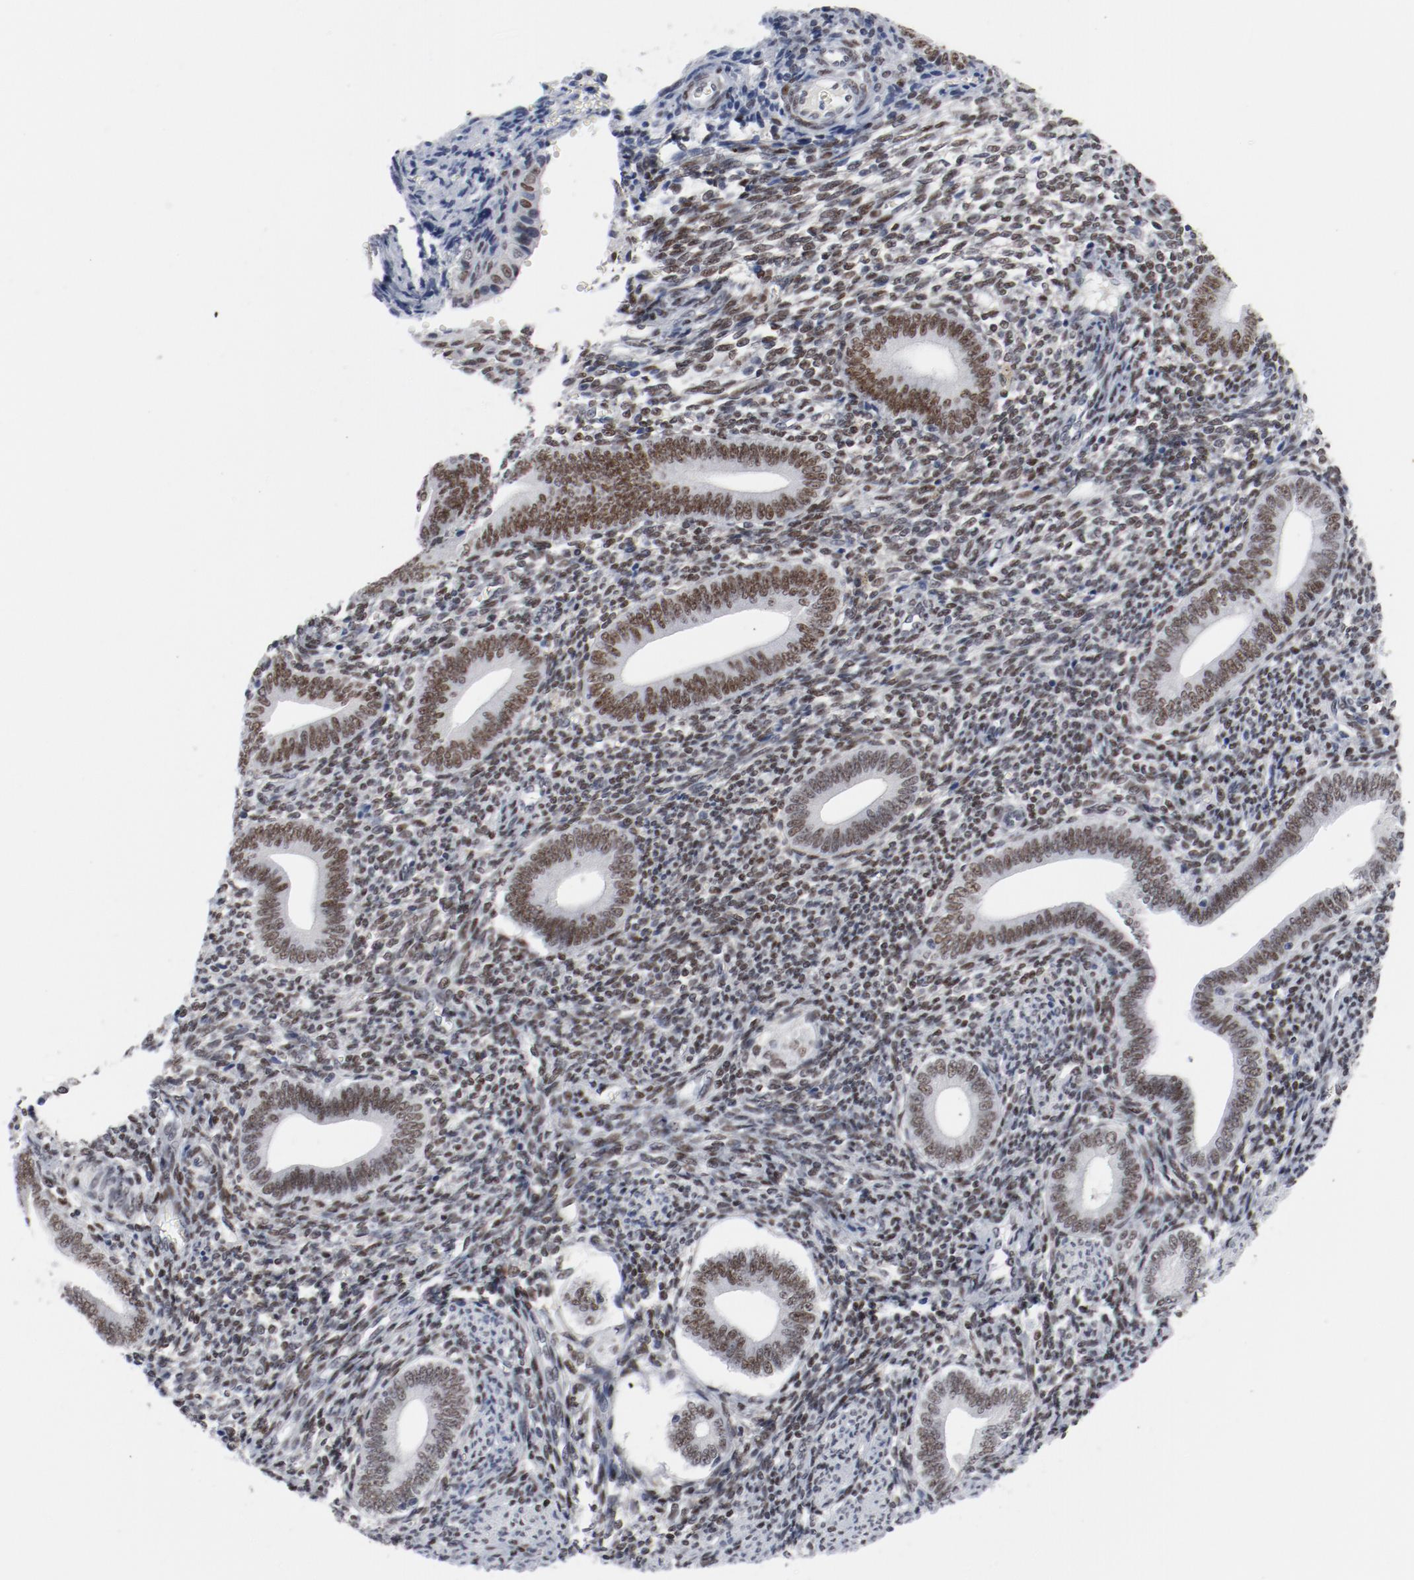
{"staining": {"intensity": "strong", "quantity": ">75%", "location": "nuclear"}, "tissue": "endometrium", "cell_type": "Cells in endometrial stroma", "image_type": "normal", "snomed": [{"axis": "morphology", "description": "Normal tissue, NOS"}, {"axis": "topography", "description": "Uterus"}, {"axis": "topography", "description": "Endometrium"}], "caption": "The histopathology image reveals staining of normal endometrium, revealing strong nuclear protein staining (brown color) within cells in endometrial stroma.", "gene": "ARNT", "patient": {"sex": "female", "age": 33}}